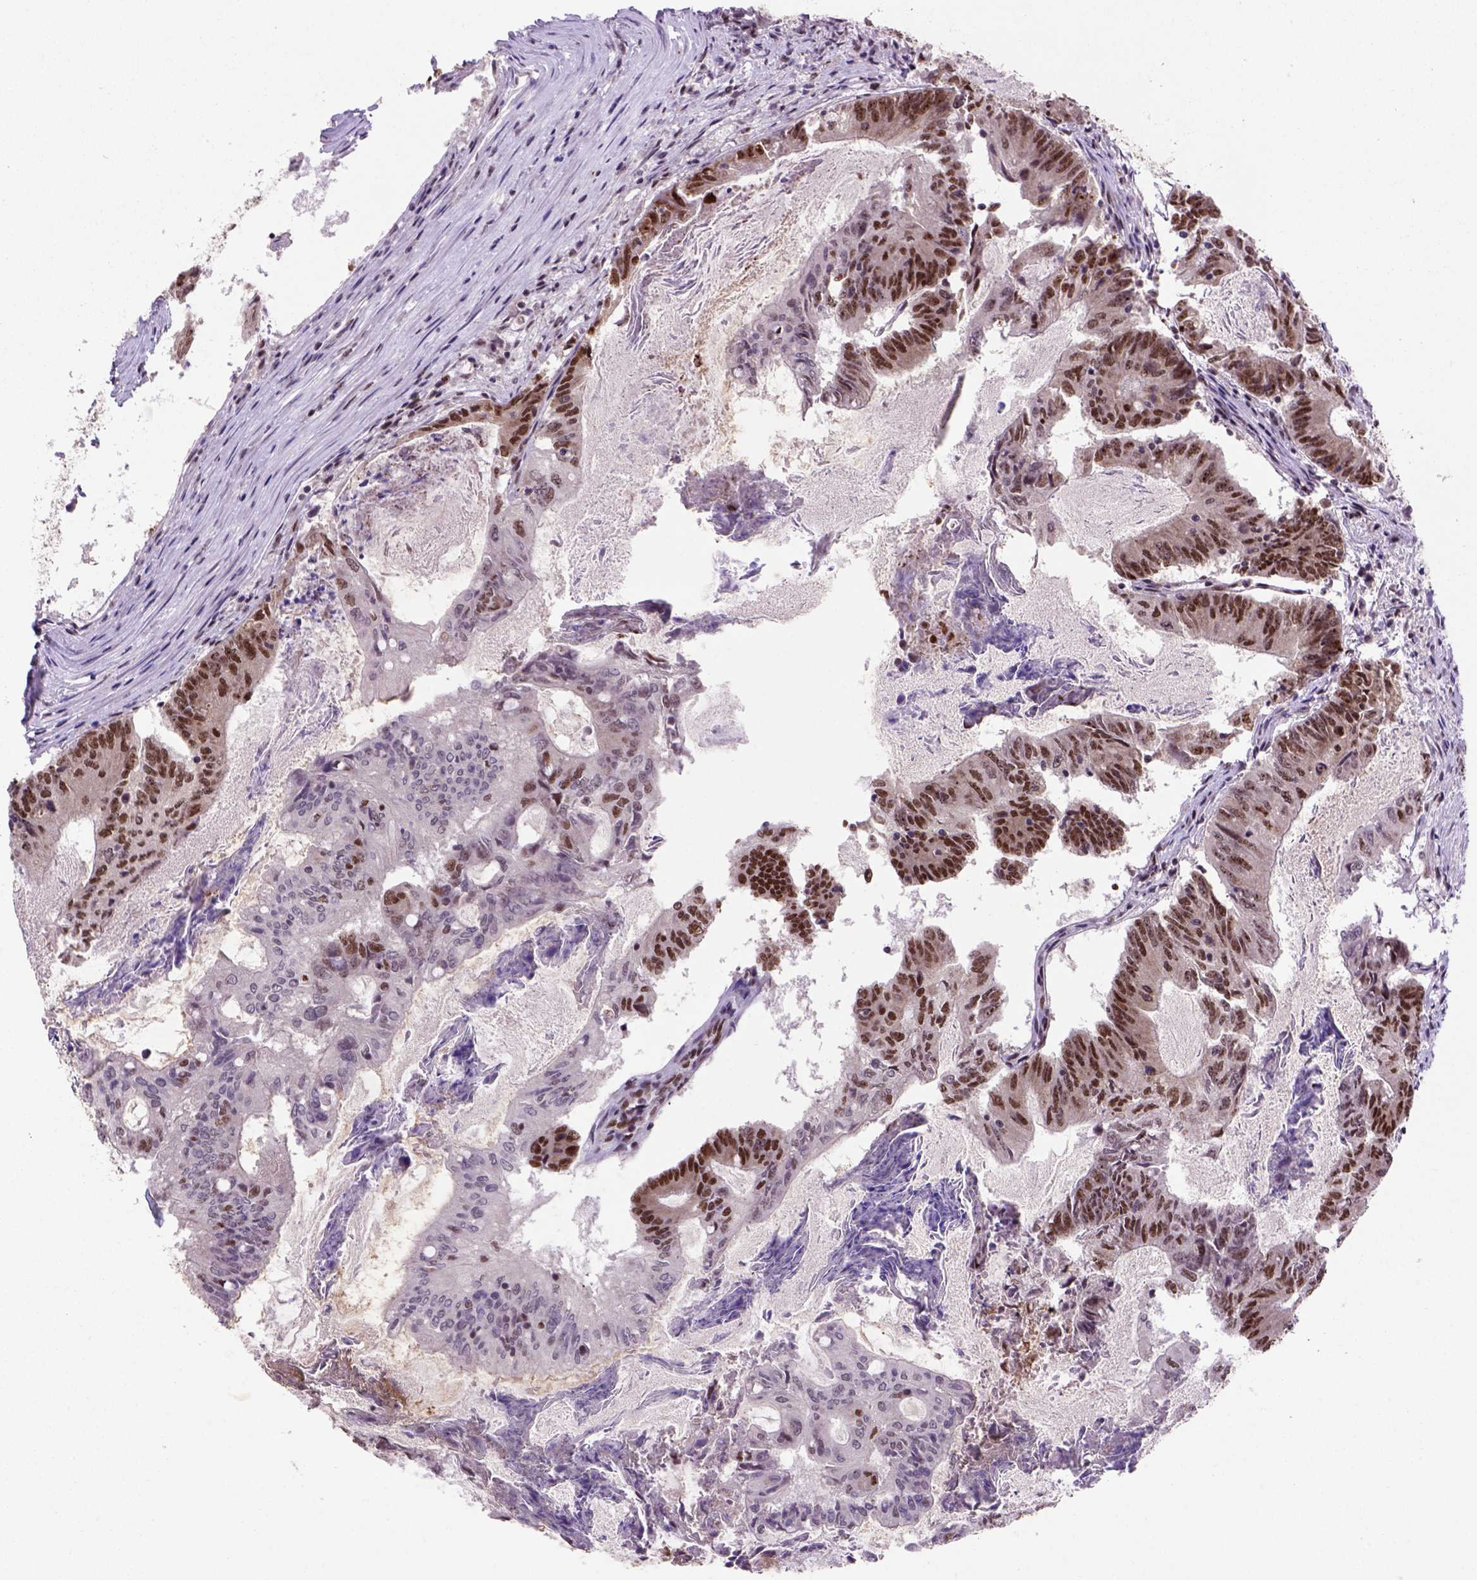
{"staining": {"intensity": "strong", "quantity": ">75%", "location": "nuclear"}, "tissue": "colorectal cancer", "cell_type": "Tumor cells", "image_type": "cancer", "snomed": [{"axis": "morphology", "description": "Adenocarcinoma, NOS"}, {"axis": "topography", "description": "Colon"}], "caption": "Colorectal cancer (adenocarcinoma) stained for a protein (brown) shows strong nuclear positive expression in approximately >75% of tumor cells.", "gene": "NSMCE2", "patient": {"sex": "female", "age": 70}}